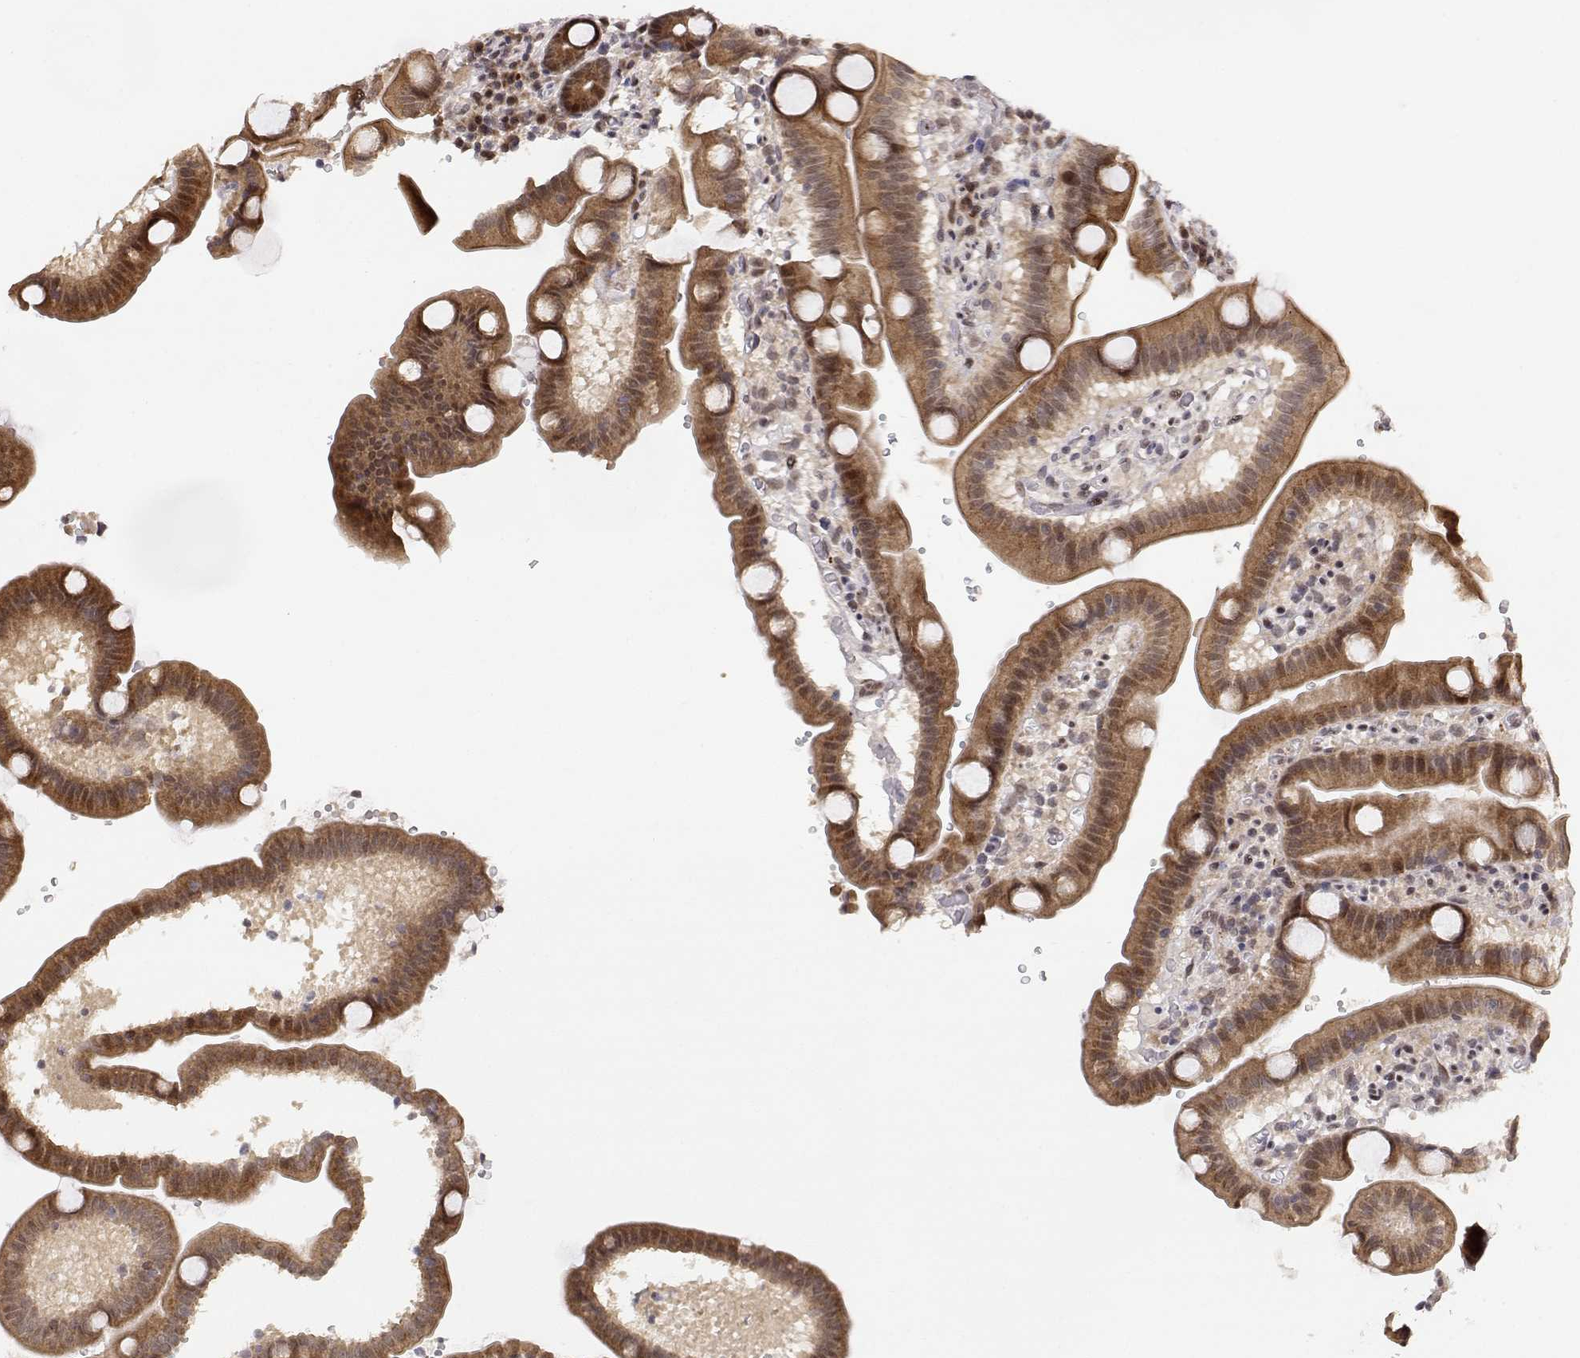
{"staining": {"intensity": "strong", "quantity": ">75%", "location": "cytoplasmic/membranous"}, "tissue": "duodenum", "cell_type": "Glandular cells", "image_type": "normal", "snomed": [{"axis": "morphology", "description": "Normal tissue, NOS"}, {"axis": "topography", "description": "Duodenum"}], "caption": "This micrograph reveals IHC staining of normal duodenum, with high strong cytoplasmic/membranous positivity in about >75% of glandular cells.", "gene": "BRCA1", "patient": {"sex": "male", "age": 59}}